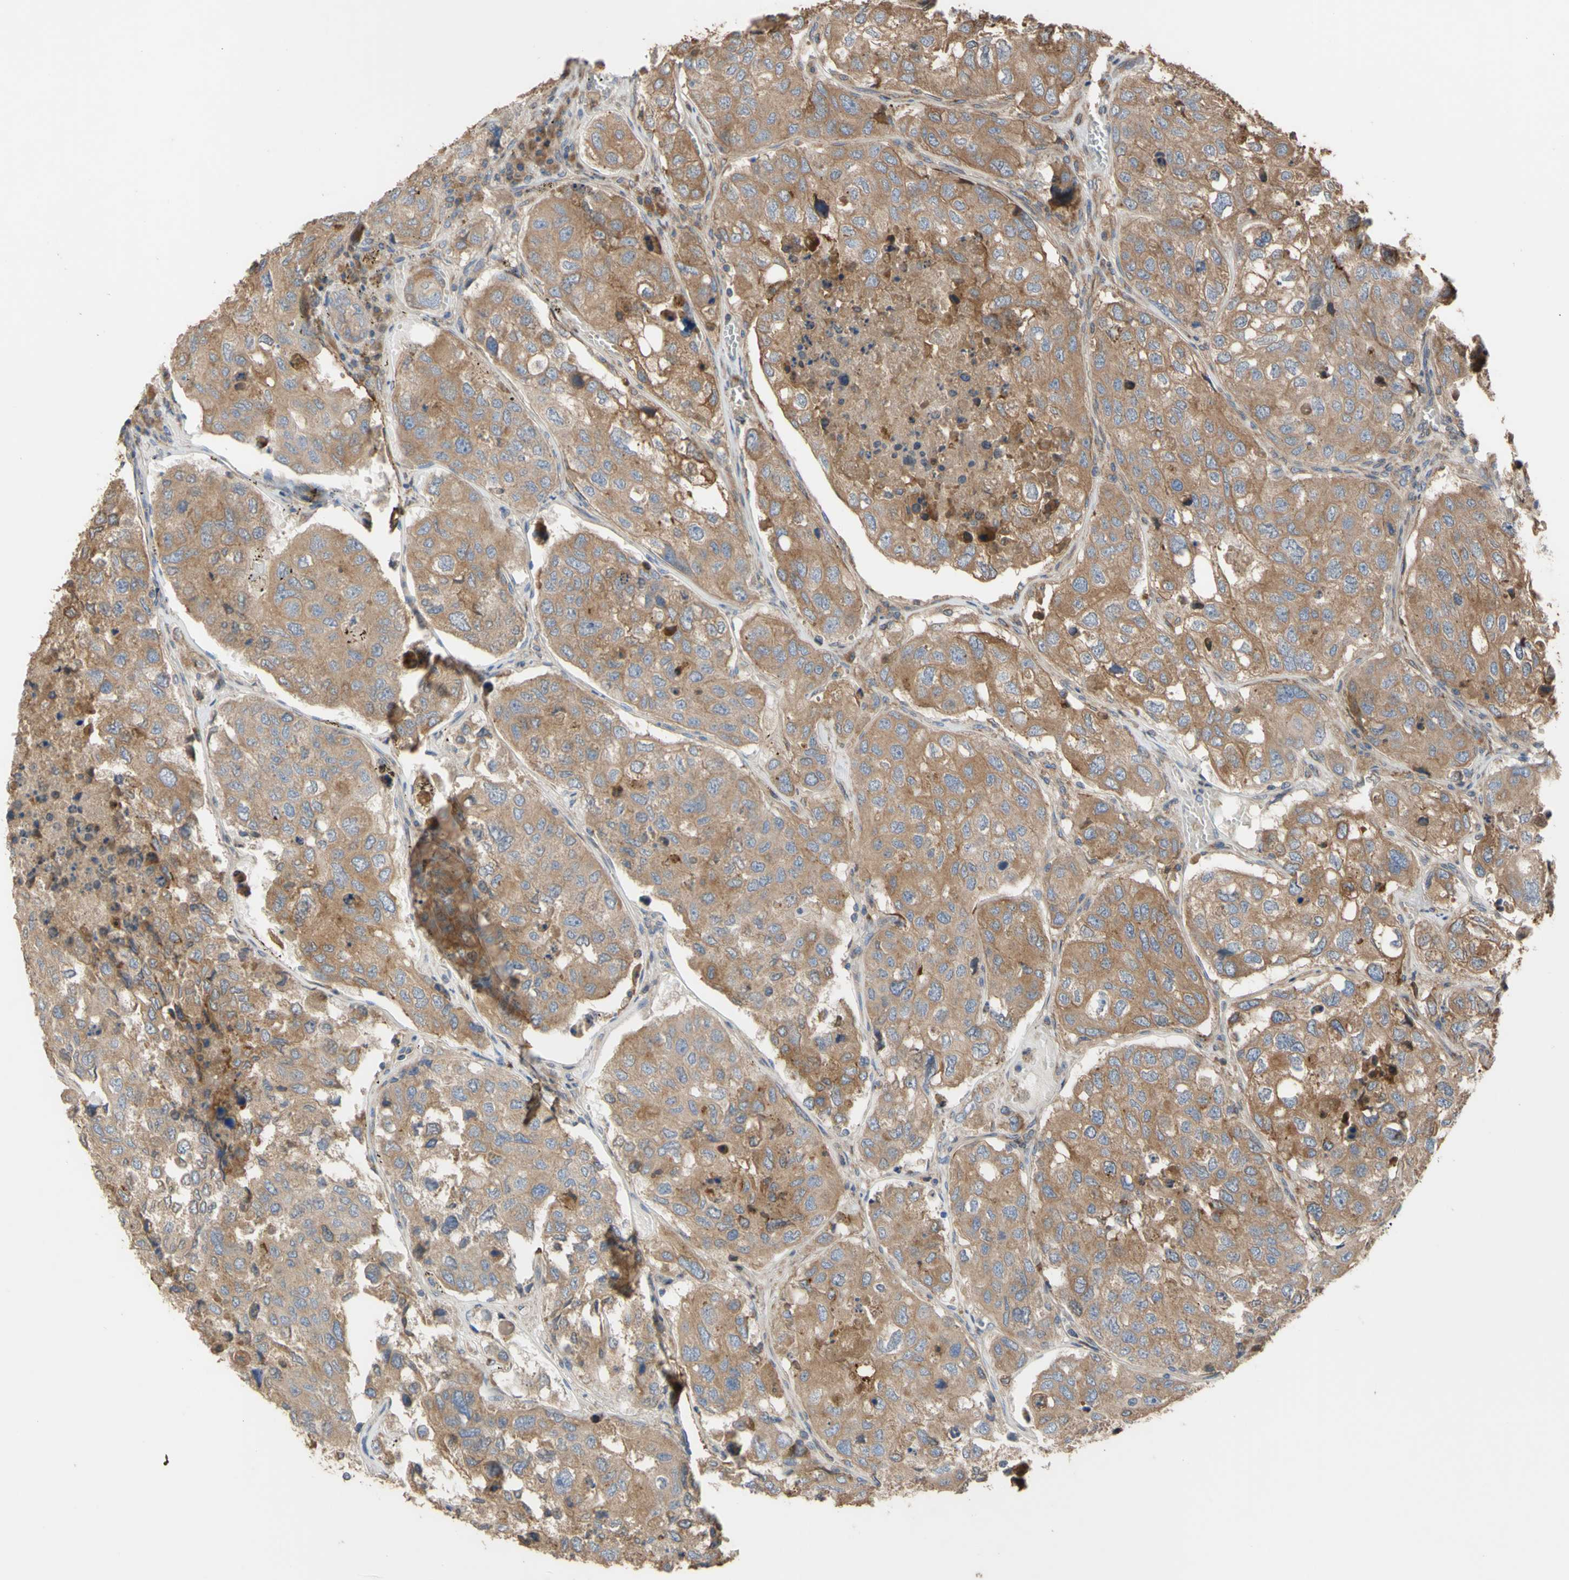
{"staining": {"intensity": "moderate", "quantity": ">75%", "location": "cytoplasmic/membranous"}, "tissue": "urothelial cancer", "cell_type": "Tumor cells", "image_type": "cancer", "snomed": [{"axis": "morphology", "description": "Urothelial carcinoma, High grade"}, {"axis": "topography", "description": "Lymph node"}, {"axis": "topography", "description": "Urinary bladder"}], "caption": "There is medium levels of moderate cytoplasmic/membranous positivity in tumor cells of urothelial cancer, as demonstrated by immunohistochemical staining (brown color).", "gene": "NECTIN3", "patient": {"sex": "male", "age": 51}}